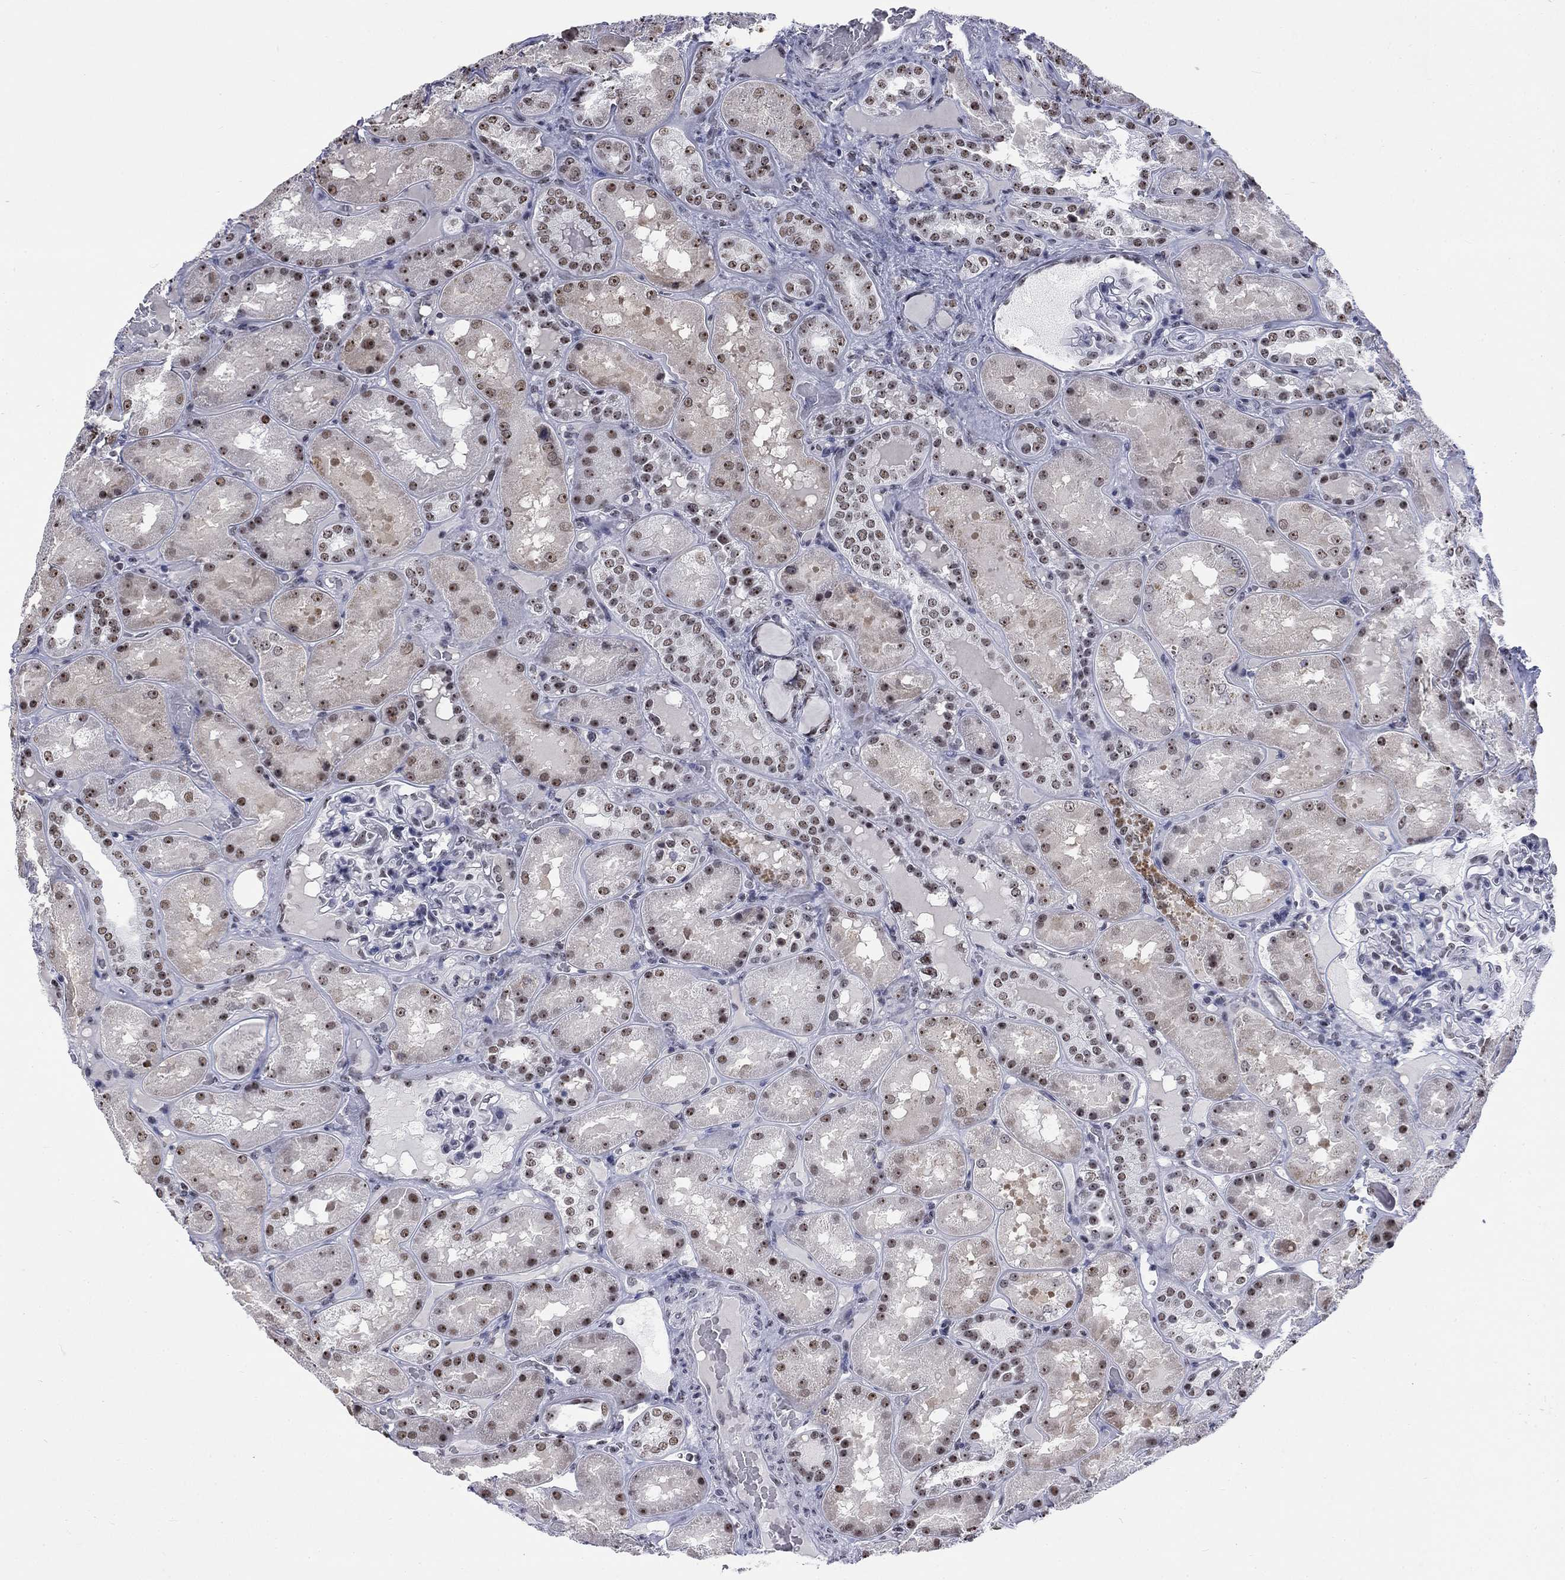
{"staining": {"intensity": "negative", "quantity": "none", "location": "none"}, "tissue": "kidney", "cell_type": "Cells in glomeruli", "image_type": "normal", "snomed": [{"axis": "morphology", "description": "Normal tissue, NOS"}, {"axis": "topography", "description": "Kidney"}], "caption": "The micrograph reveals no staining of cells in glomeruli in benign kidney. The staining is performed using DAB (3,3'-diaminobenzidine) brown chromogen with nuclei counter-stained in using hematoxylin.", "gene": "CSRNP3", "patient": {"sex": "male", "age": 73}}